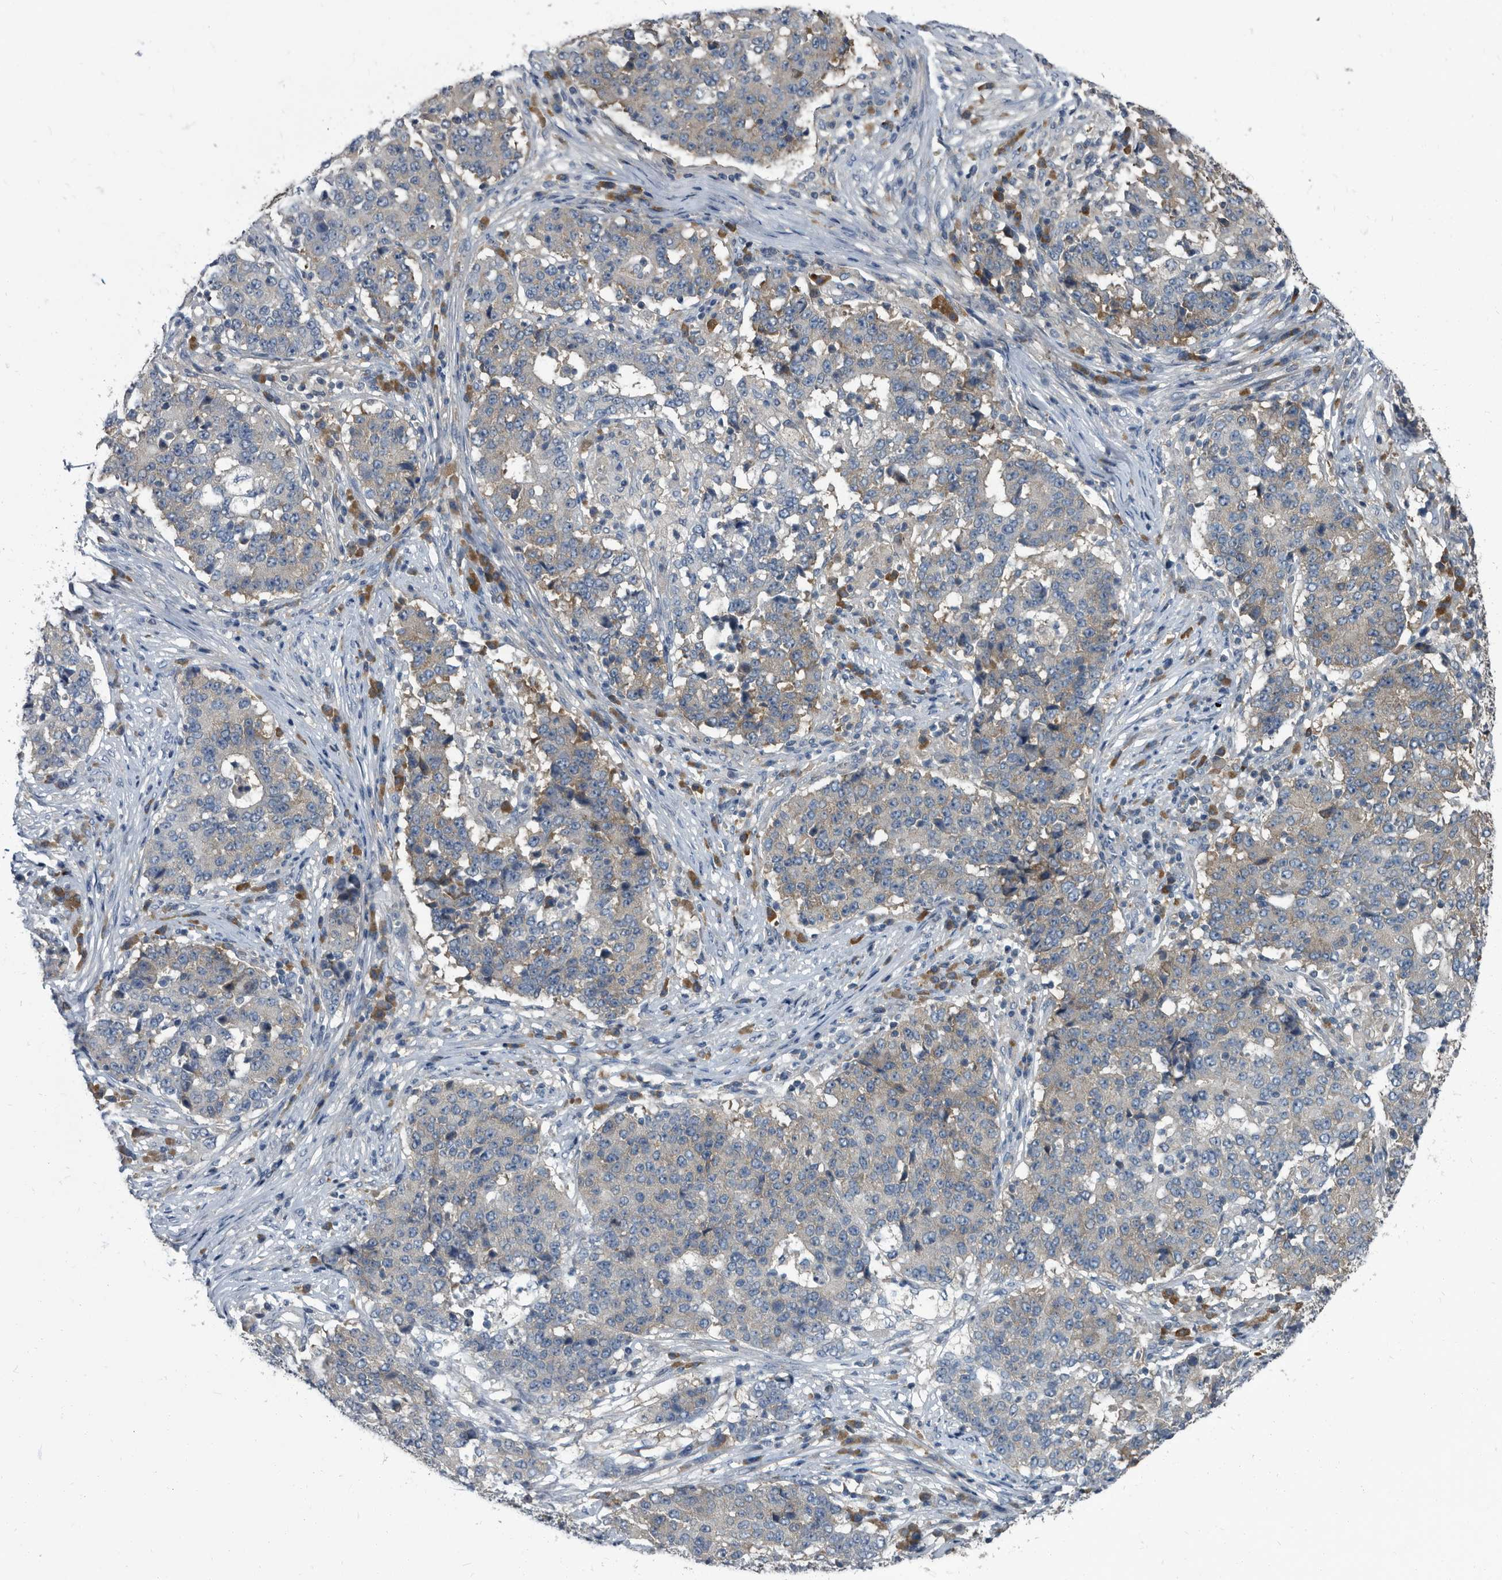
{"staining": {"intensity": "weak", "quantity": "25%-75%", "location": "cytoplasmic/membranous"}, "tissue": "stomach cancer", "cell_type": "Tumor cells", "image_type": "cancer", "snomed": [{"axis": "morphology", "description": "Adenocarcinoma, NOS"}, {"axis": "topography", "description": "Stomach"}], "caption": "A histopathology image of human adenocarcinoma (stomach) stained for a protein shows weak cytoplasmic/membranous brown staining in tumor cells.", "gene": "CDV3", "patient": {"sex": "male", "age": 59}}